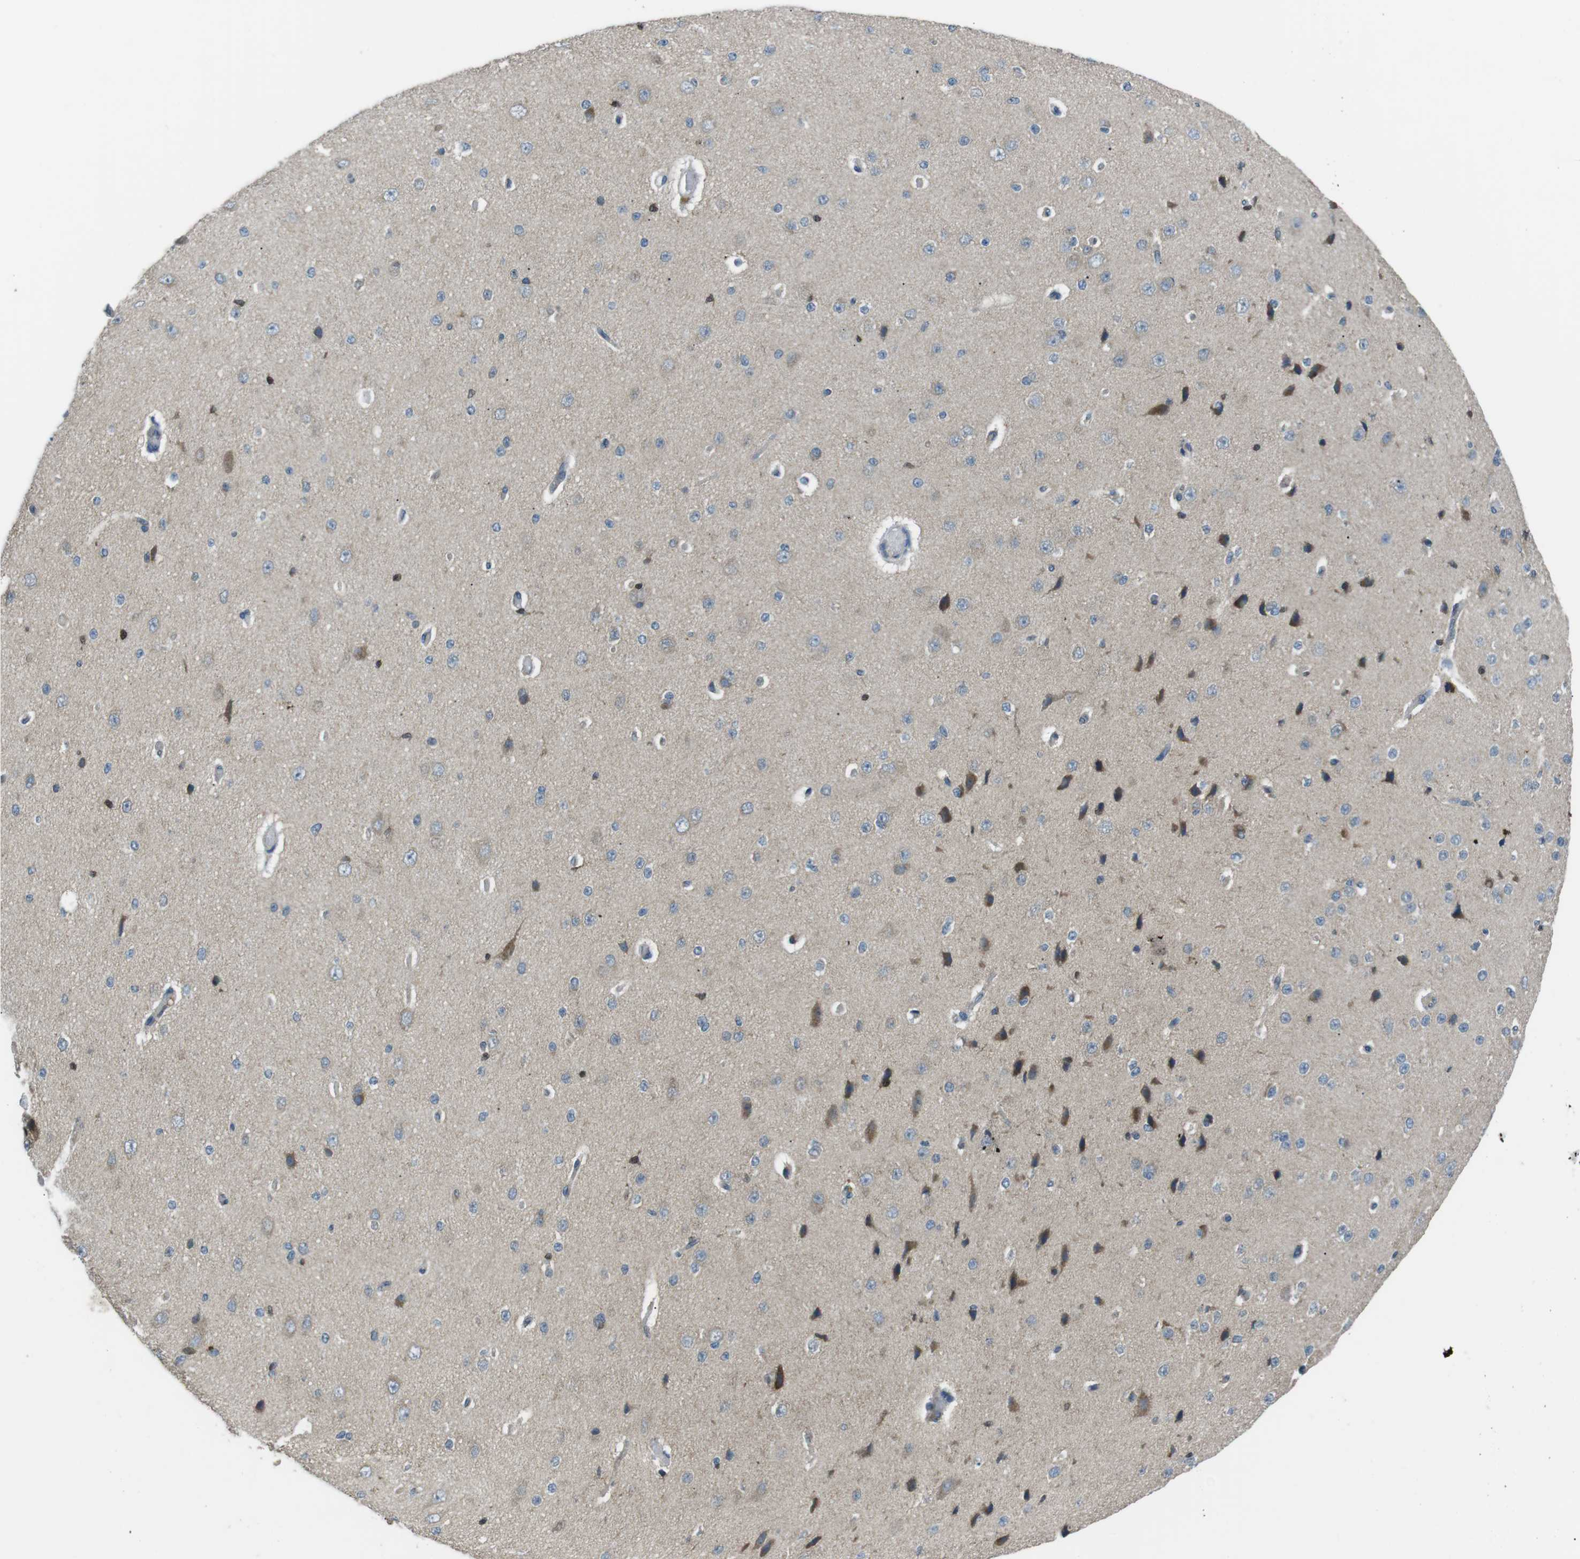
{"staining": {"intensity": "negative", "quantity": "none", "location": "none"}, "tissue": "cerebral cortex", "cell_type": "Endothelial cells", "image_type": "normal", "snomed": [{"axis": "morphology", "description": "Normal tissue, NOS"}, {"axis": "morphology", "description": "Developmental malformation"}, {"axis": "topography", "description": "Cerebral cortex"}], "caption": "An immunohistochemistry (IHC) photomicrograph of unremarkable cerebral cortex is shown. There is no staining in endothelial cells of cerebral cortex. (DAB (3,3'-diaminobenzidine) immunohistochemistry visualized using brightfield microscopy, high magnification).", "gene": "BACE1", "patient": {"sex": "female", "age": 30}}